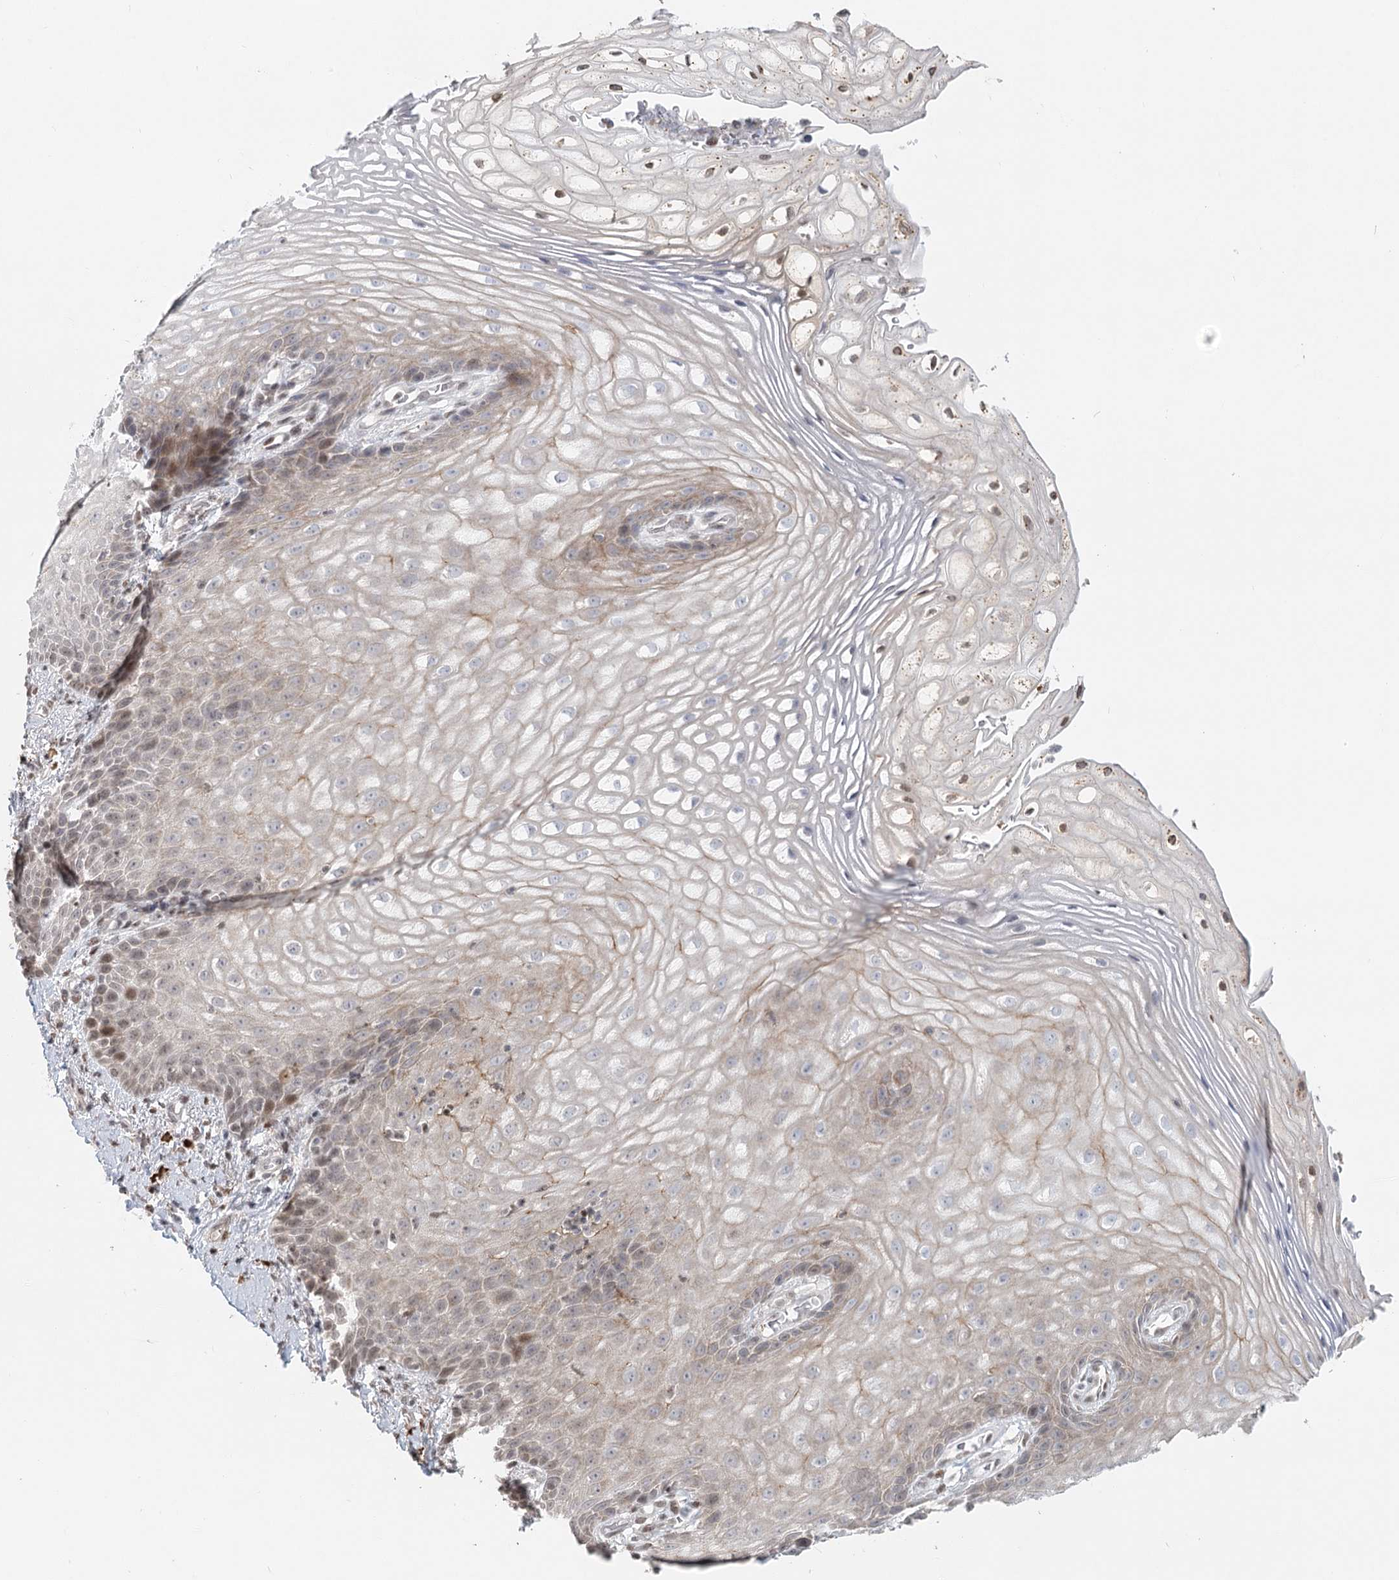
{"staining": {"intensity": "moderate", "quantity": "25%-75%", "location": "nuclear"}, "tissue": "vagina", "cell_type": "Squamous epithelial cells", "image_type": "normal", "snomed": [{"axis": "morphology", "description": "Normal tissue, NOS"}, {"axis": "topography", "description": "Vagina"}], "caption": "This is a histology image of immunohistochemistry staining of normal vagina, which shows moderate staining in the nuclear of squamous epithelial cells.", "gene": "BNIP5", "patient": {"sex": "female", "age": 60}}